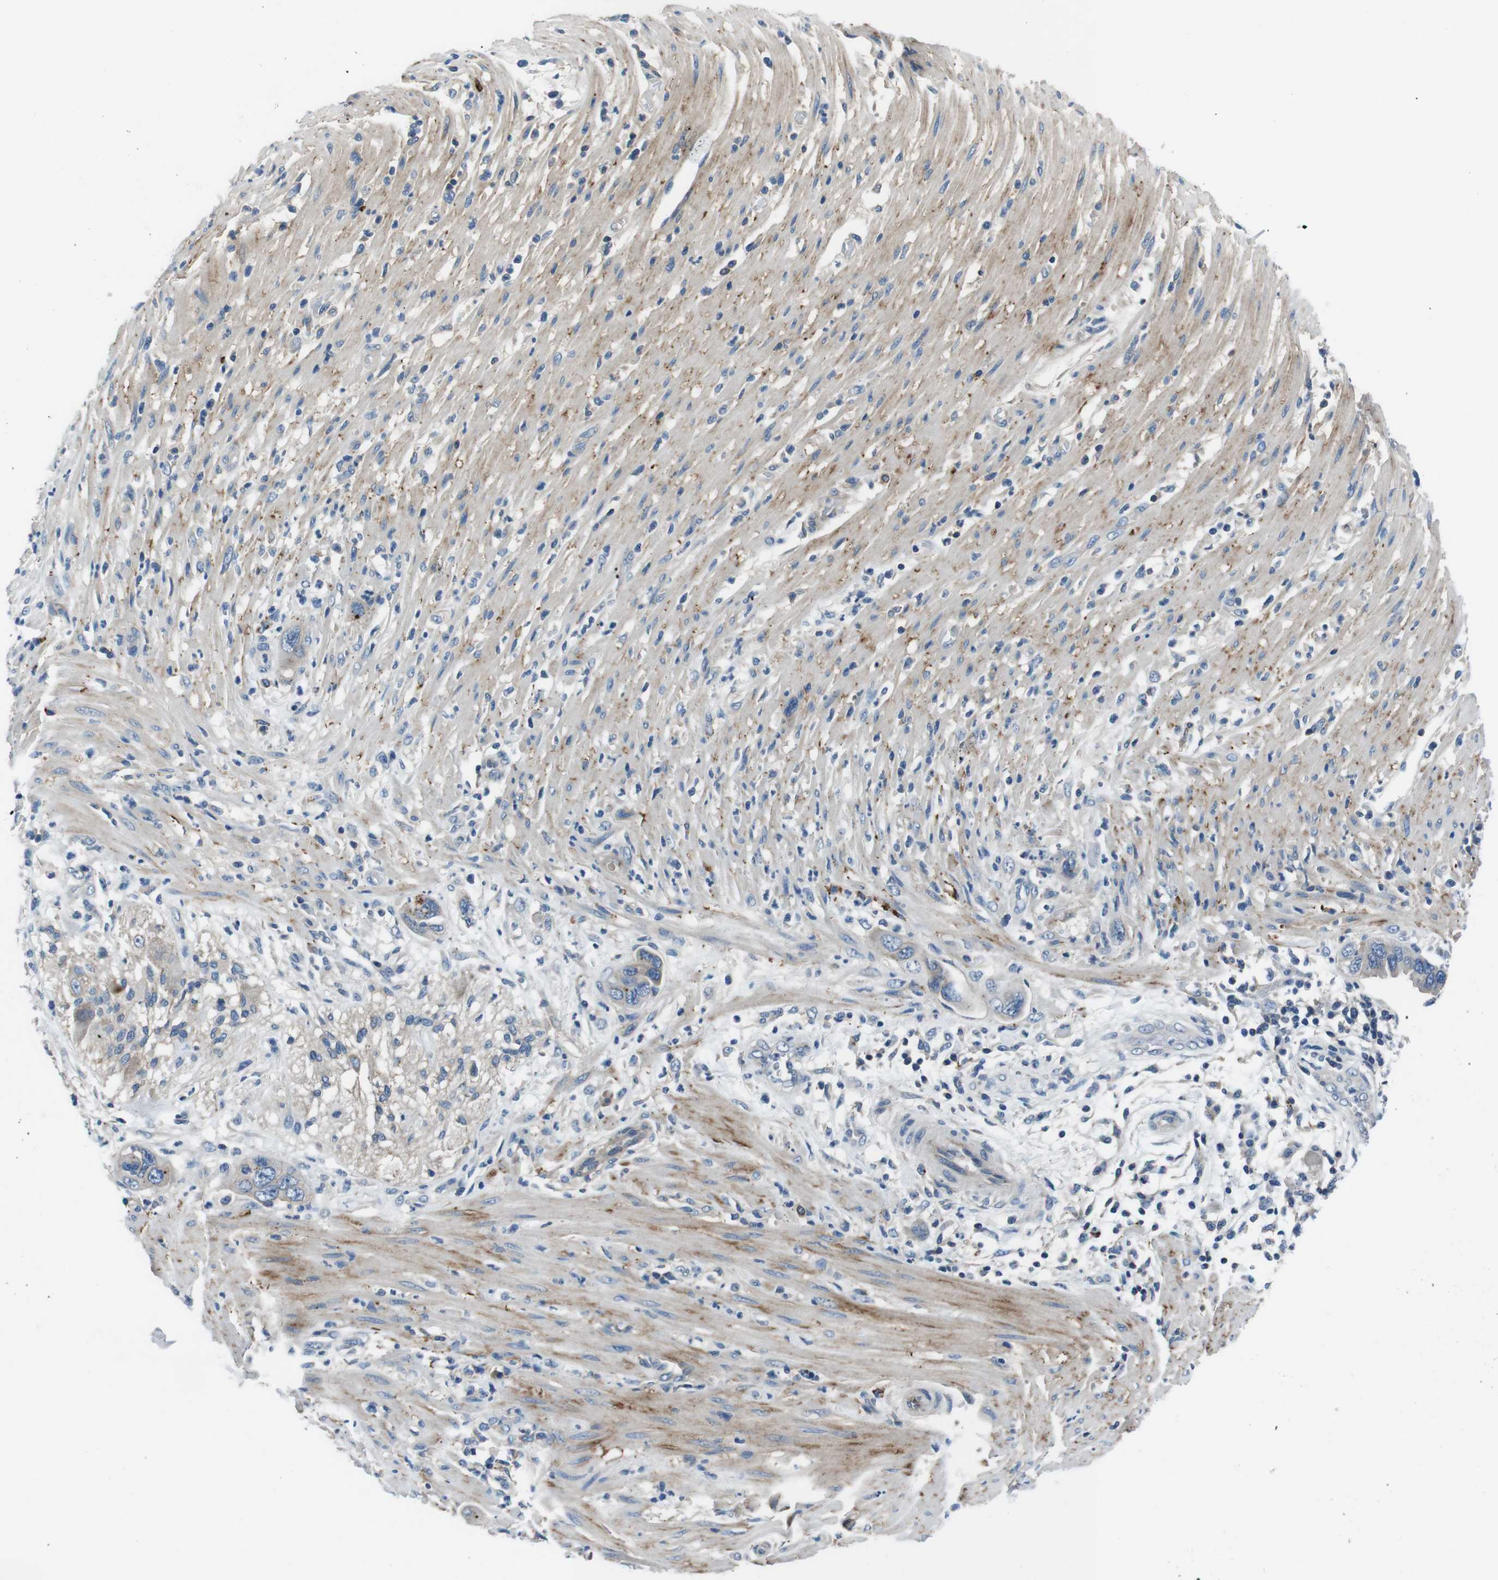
{"staining": {"intensity": "moderate", "quantity": "25%-75%", "location": "cytoplasmic/membranous"}, "tissue": "pancreatic cancer", "cell_type": "Tumor cells", "image_type": "cancer", "snomed": [{"axis": "morphology", "description": "Adenocarcinoma, NOS"}, {"axis": "topography", "description": "Pancreas"}], "caption": "Immunohistochemistry (IHC) of adenocarcinoma (pancreatic) reveals medium levels of moderate cytoplasmic/membranous staining in about 25%-75% of tumor cells. Using DAB (brown) and hematoxylin (blue) stains, captured at high magnification using brightfield microscopy.", "gene": "TULP3", "patient": {"sex": "female", "age": 71}}